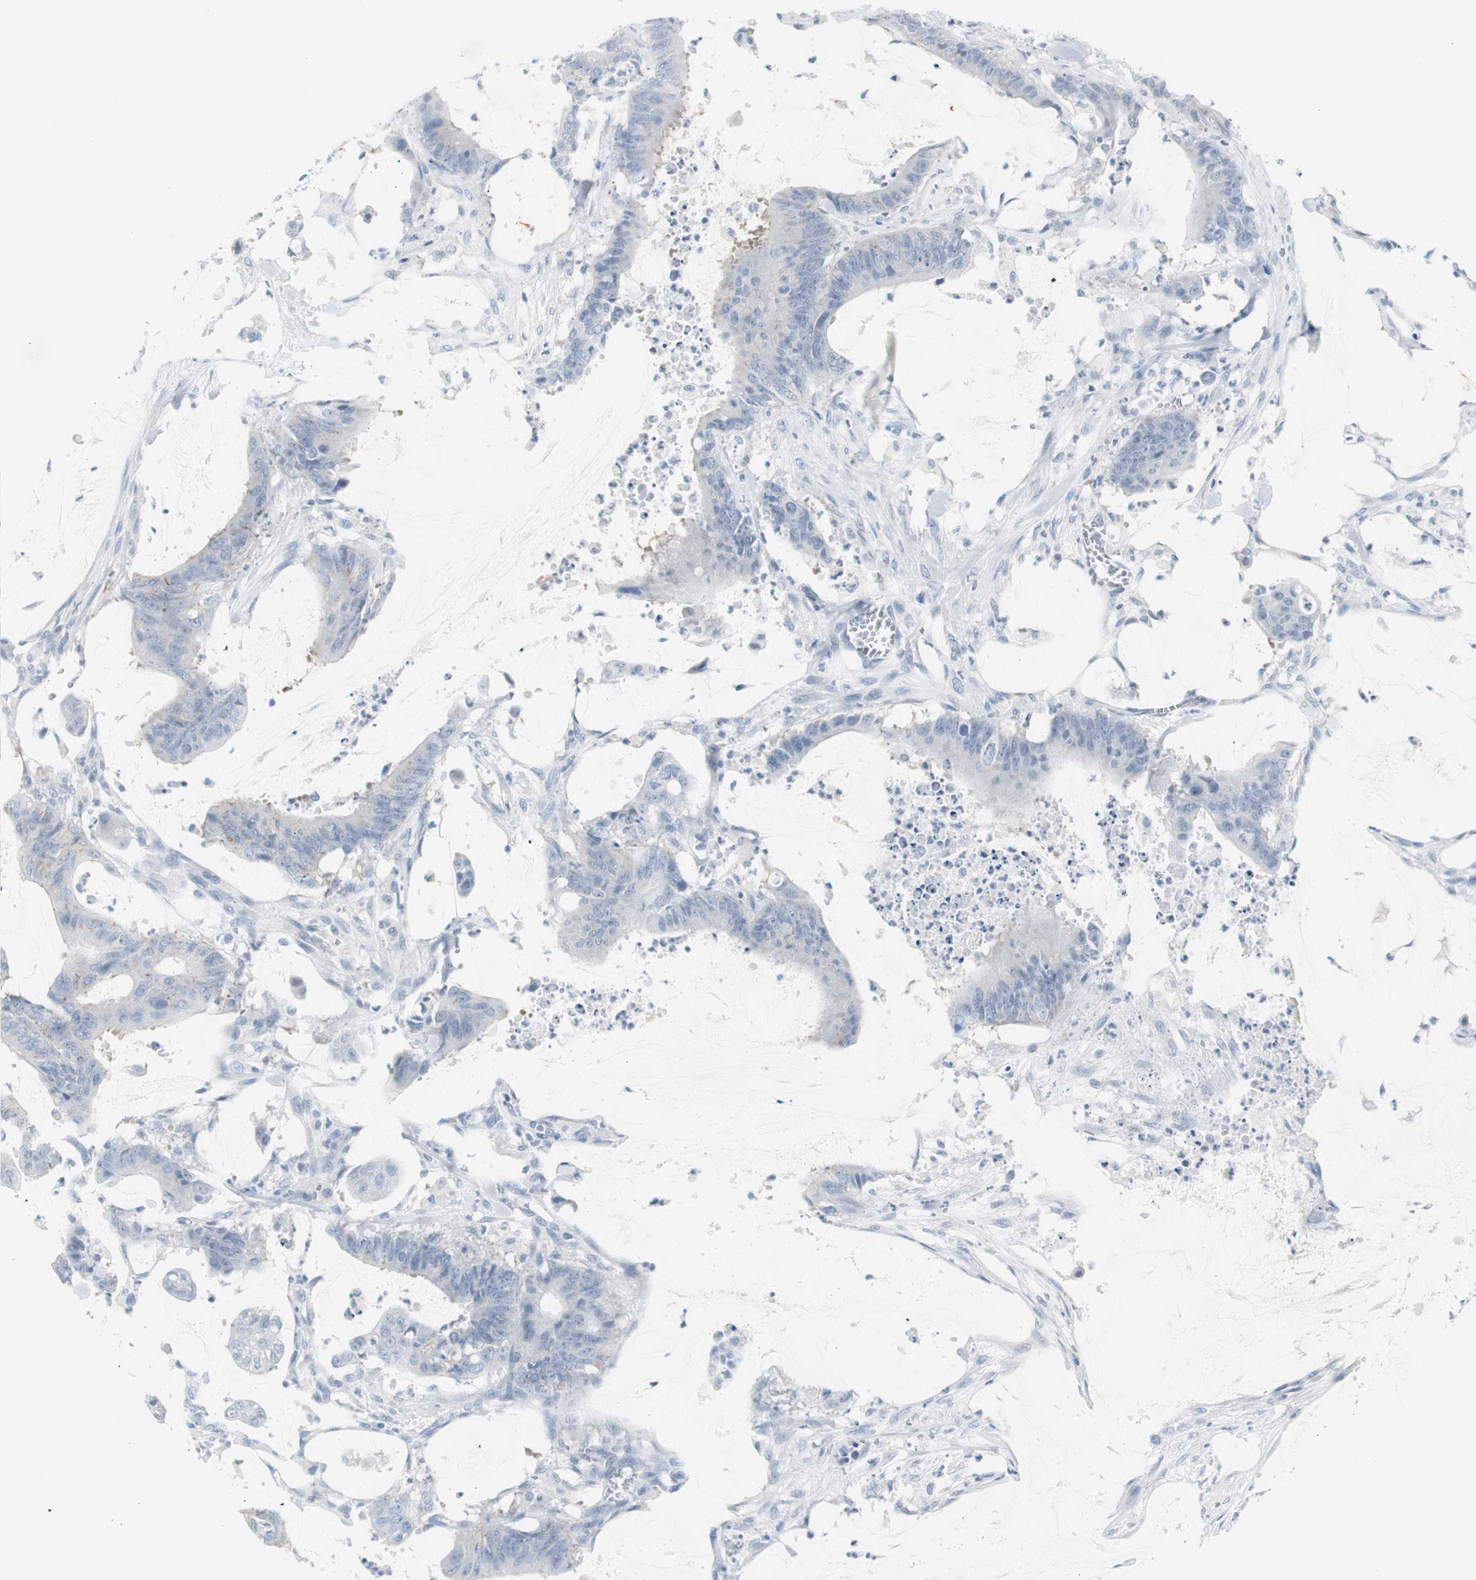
{"staining": {"intensity": "negative", "quantity": "none", "location": "none"}, "tissue": "colorectal cancer", "cell_type": "Tumor cells", "image_type": "cancer", "snomed": [{"axis": "morphology", "description": "Adenocarcinoma, NOS"}, {"axis": "topography", "description": "Rectum"}], "caption": "Human colorectal cancer (adenocarcinoma) stained for a protein using immunohistochemistry exhibits no staining in tumor cells.", "gene": "S100A7", "patient": {"sex": "female", "age": 66}}